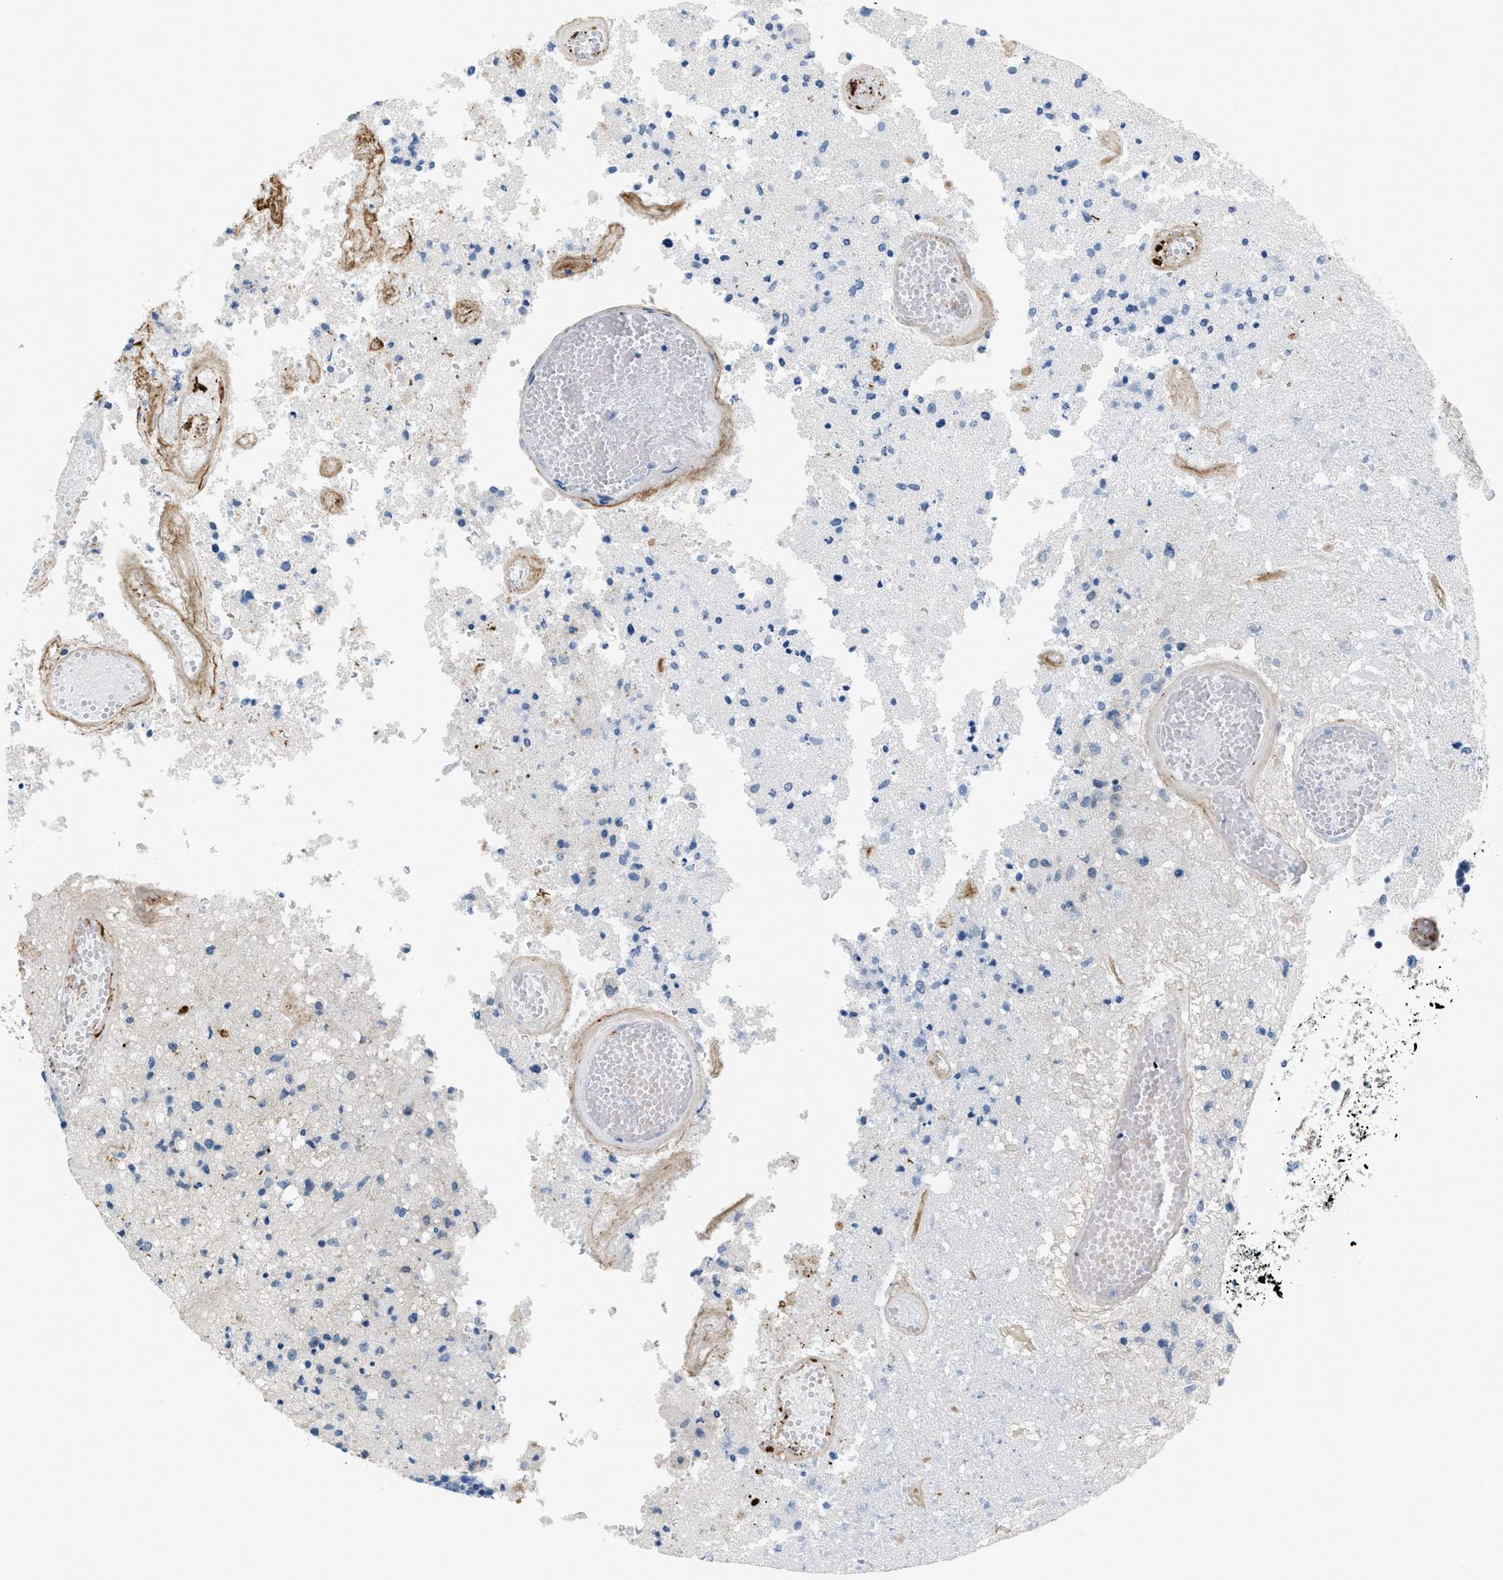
{"staining": {"intensity": "negative", "quantity": "none", "location": "none"}, "tissue": "glioma", "cell_type": "Tumor cells", "image_type": "cancer", "snomed": [{"axis": "morphology", "description": "Normal tissue, NOS"}, {"axis": "morphology", "description": "Glioma, malignant, High grade"}, {"axis": "topography", "description": "Cerebral cortex"}], "caption": "Malignant glioma (high-grade) stained for a protein using immunohistochemistry (IHC) exhibits no expression tumor cells.", "gene": "FBN1", "patient": {"sex": "male", "age": 77}}